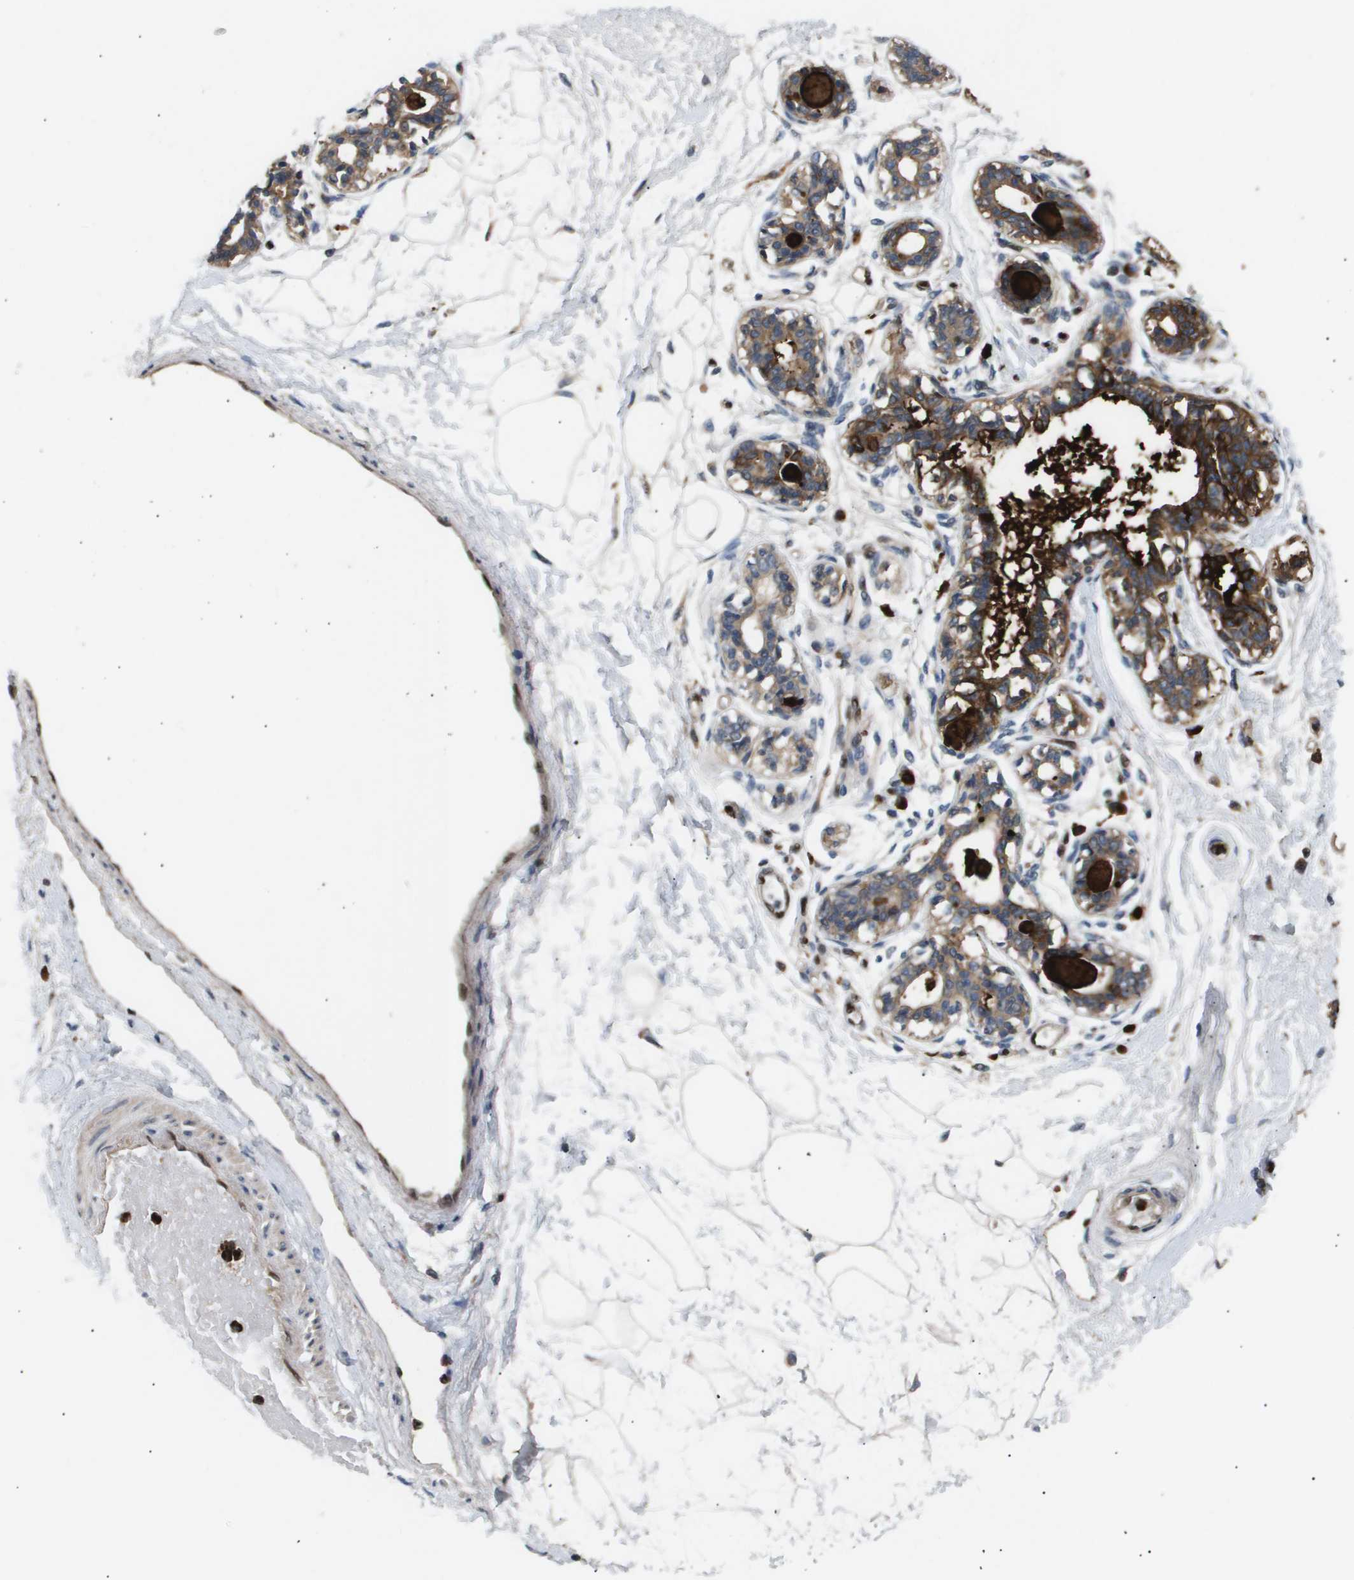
{"staining": {"intensity": "negative", "quantity": "none", "location": "none"}, "tissue": "breast", "cell_type": "Adipocytes", "image_type": "normal", "snomed": [{"axis": "morphology", "description": "Normal tissue, NOS"}, {"axis": "topography", "description": "Breast"}], "caption": "An immunohistochemistry photomicrograph of unremarkable breast is shown. There is no staining in adipocytes of breast.", "gene": "ERG", "patient": {"sex": "female", "age": 45}}